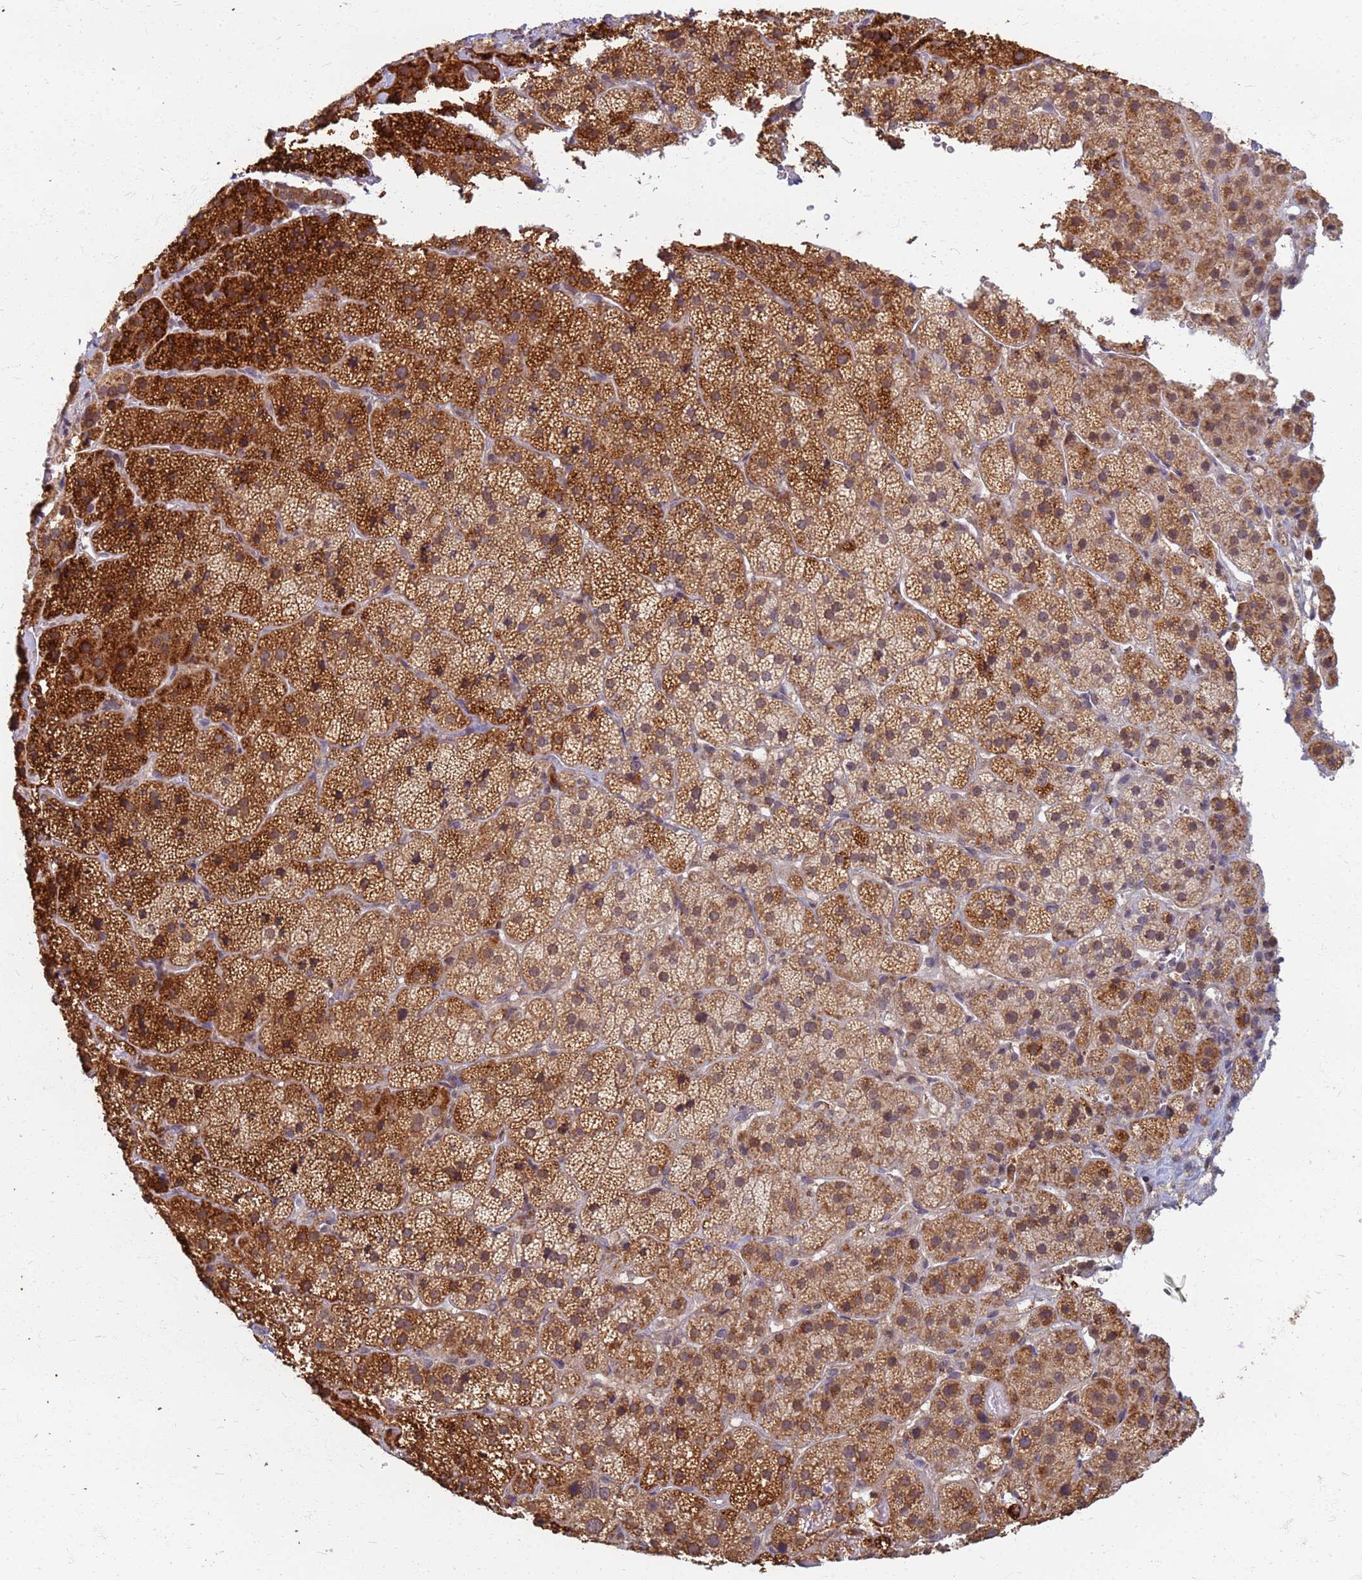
{"staining": {"intensity": "moderate", "quantity": ">75%", "location": "cytoplasmic/membranous,nuclear"}, "tissue": "adrenal gland", "cell_type": "Glandular cells", "image_type": "normal", "snomed": [{"axis": "morphology", "description": "Normal tissue, NOS"}, {"axis": "topography", "description": "Adrenal gland"}], "caption": "Protein expression analysis of unremarkable adrenal gland reveals moderate cytoplasmic/membranous,nuclear positivity in approximately >75% of glandular cells. The staining is performed using DAB brown chromogen to label protein expression. The nuclei are counter-stained blue using hematoxylin.", "gene": "ITGB4", "patient": {"sex": "female", "age": 70}}